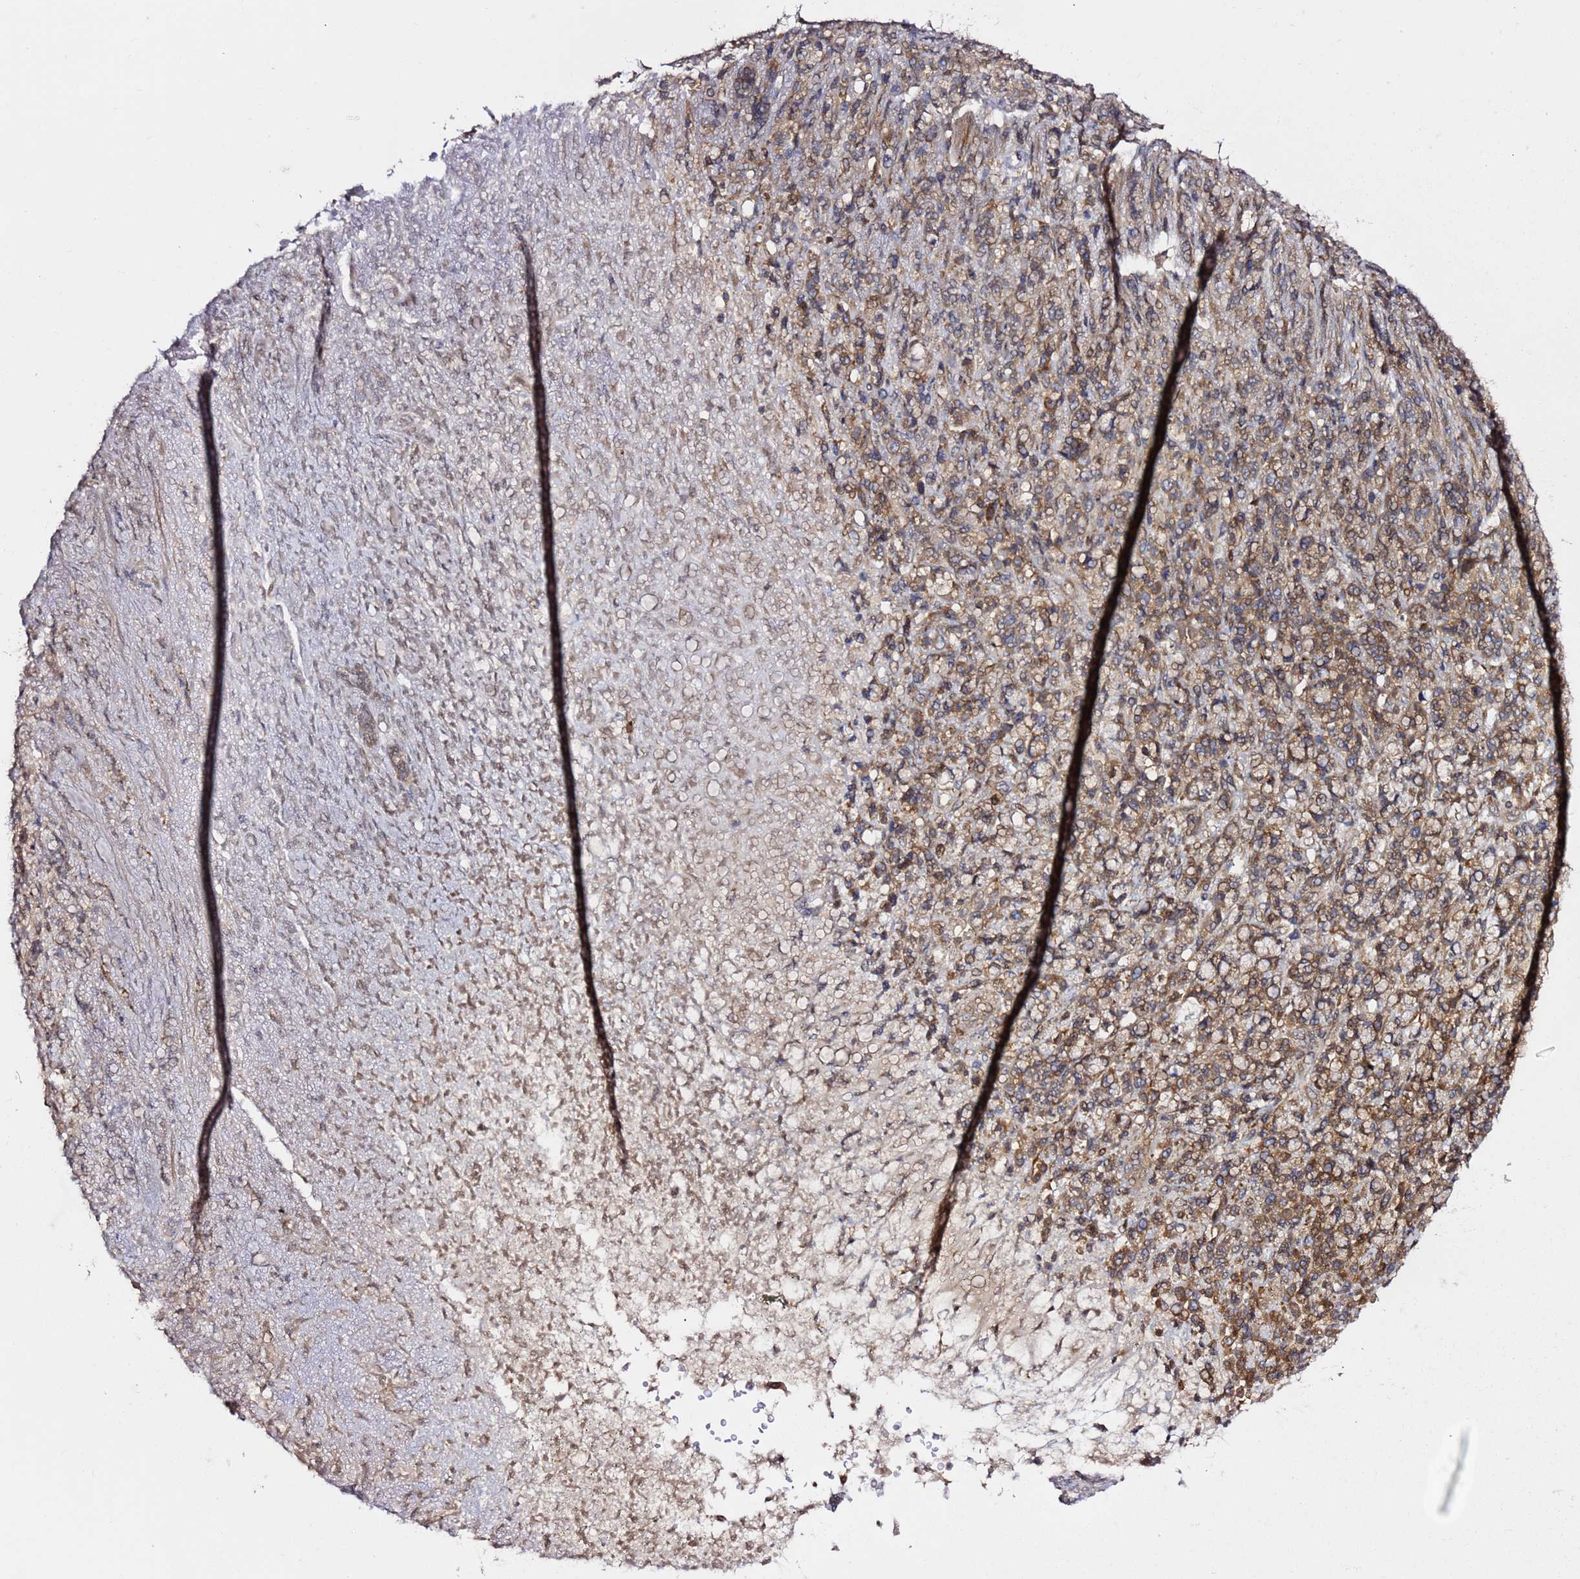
{"staining": {"intensity": "moderate", "quantity": ">75%", "location": "cytoplasmic/membranous"}, "tissue": "stomach cancer", "cell_type": "Tumor cells", "image_type": "cancer", "snomed": [{"axis": "morphology", "description": "Normal tissue, NOS"}, {"axis": "morphology", "description": "Adenocarcinoma, NOS"}, {"axis": "topography", "description": "Stomach"}], "caption": "A brown stain highlights moderate cytoplasmic/membranous positivity of a protein in adenocarcinoma (stomach) tumor cells.", "gene": "PRKAB2", "patient": {"sex": "female", "age": 79}}